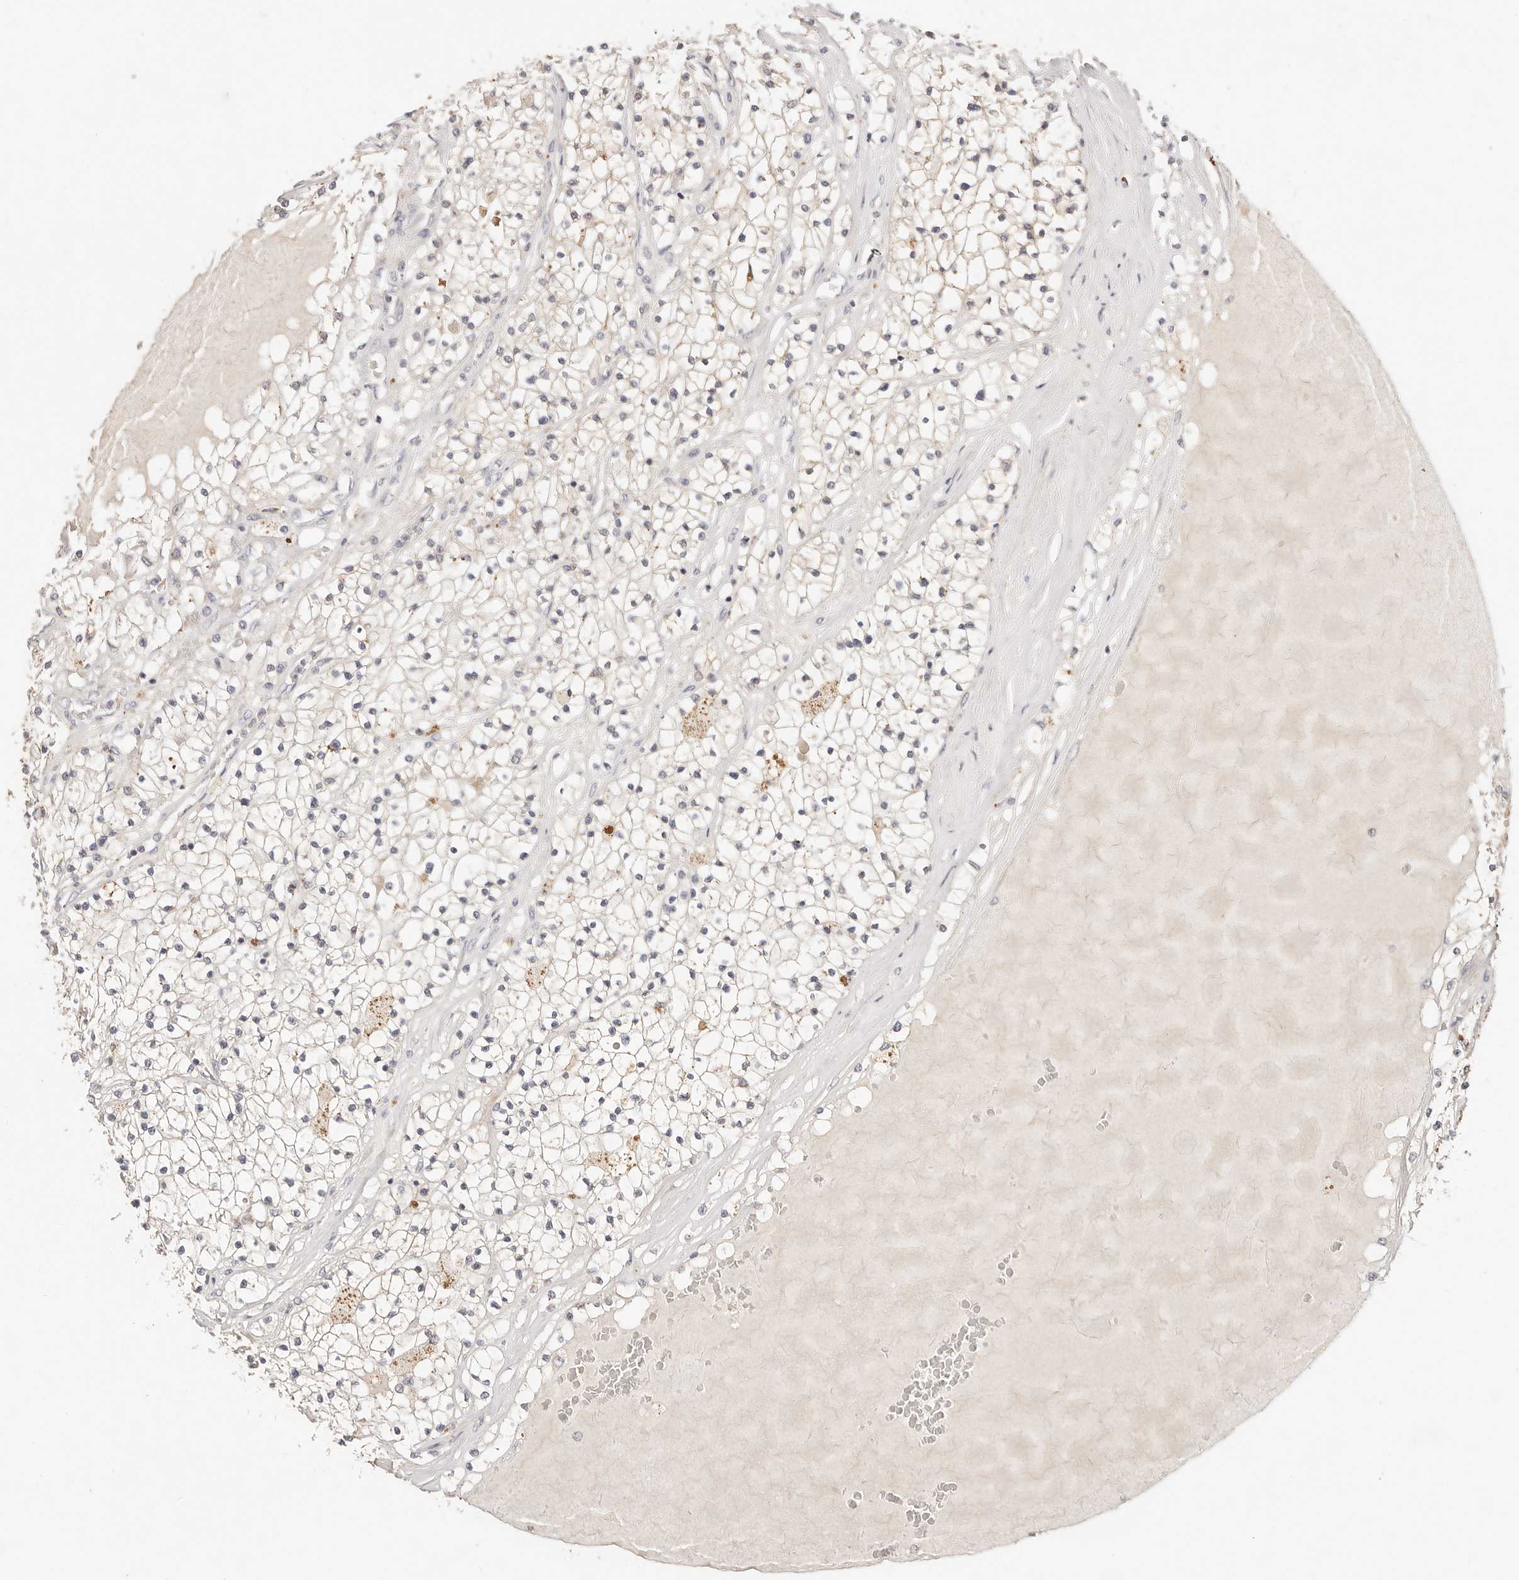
{"staining": {"intensity": "negative", "quantity": "none", "location": "none"}, "tissue": "renal cancer", "cell_type": "Tumor cells", "image_type": "cancer", "snomed": [{"axis": "morphology", "description": "Normal tissue, NOS"}, {"axis": "morphology", "description": "Adenocarcinoma, NOS"}, {"axis": "topography", "description": "Kidney"}], "caption": "An IHC photomicrograph of renal cancer is shown. There is no staining in tumor cells of renal cancer.", "gene": "CXADR", "patient": {"sex": "male", "age": 68}}